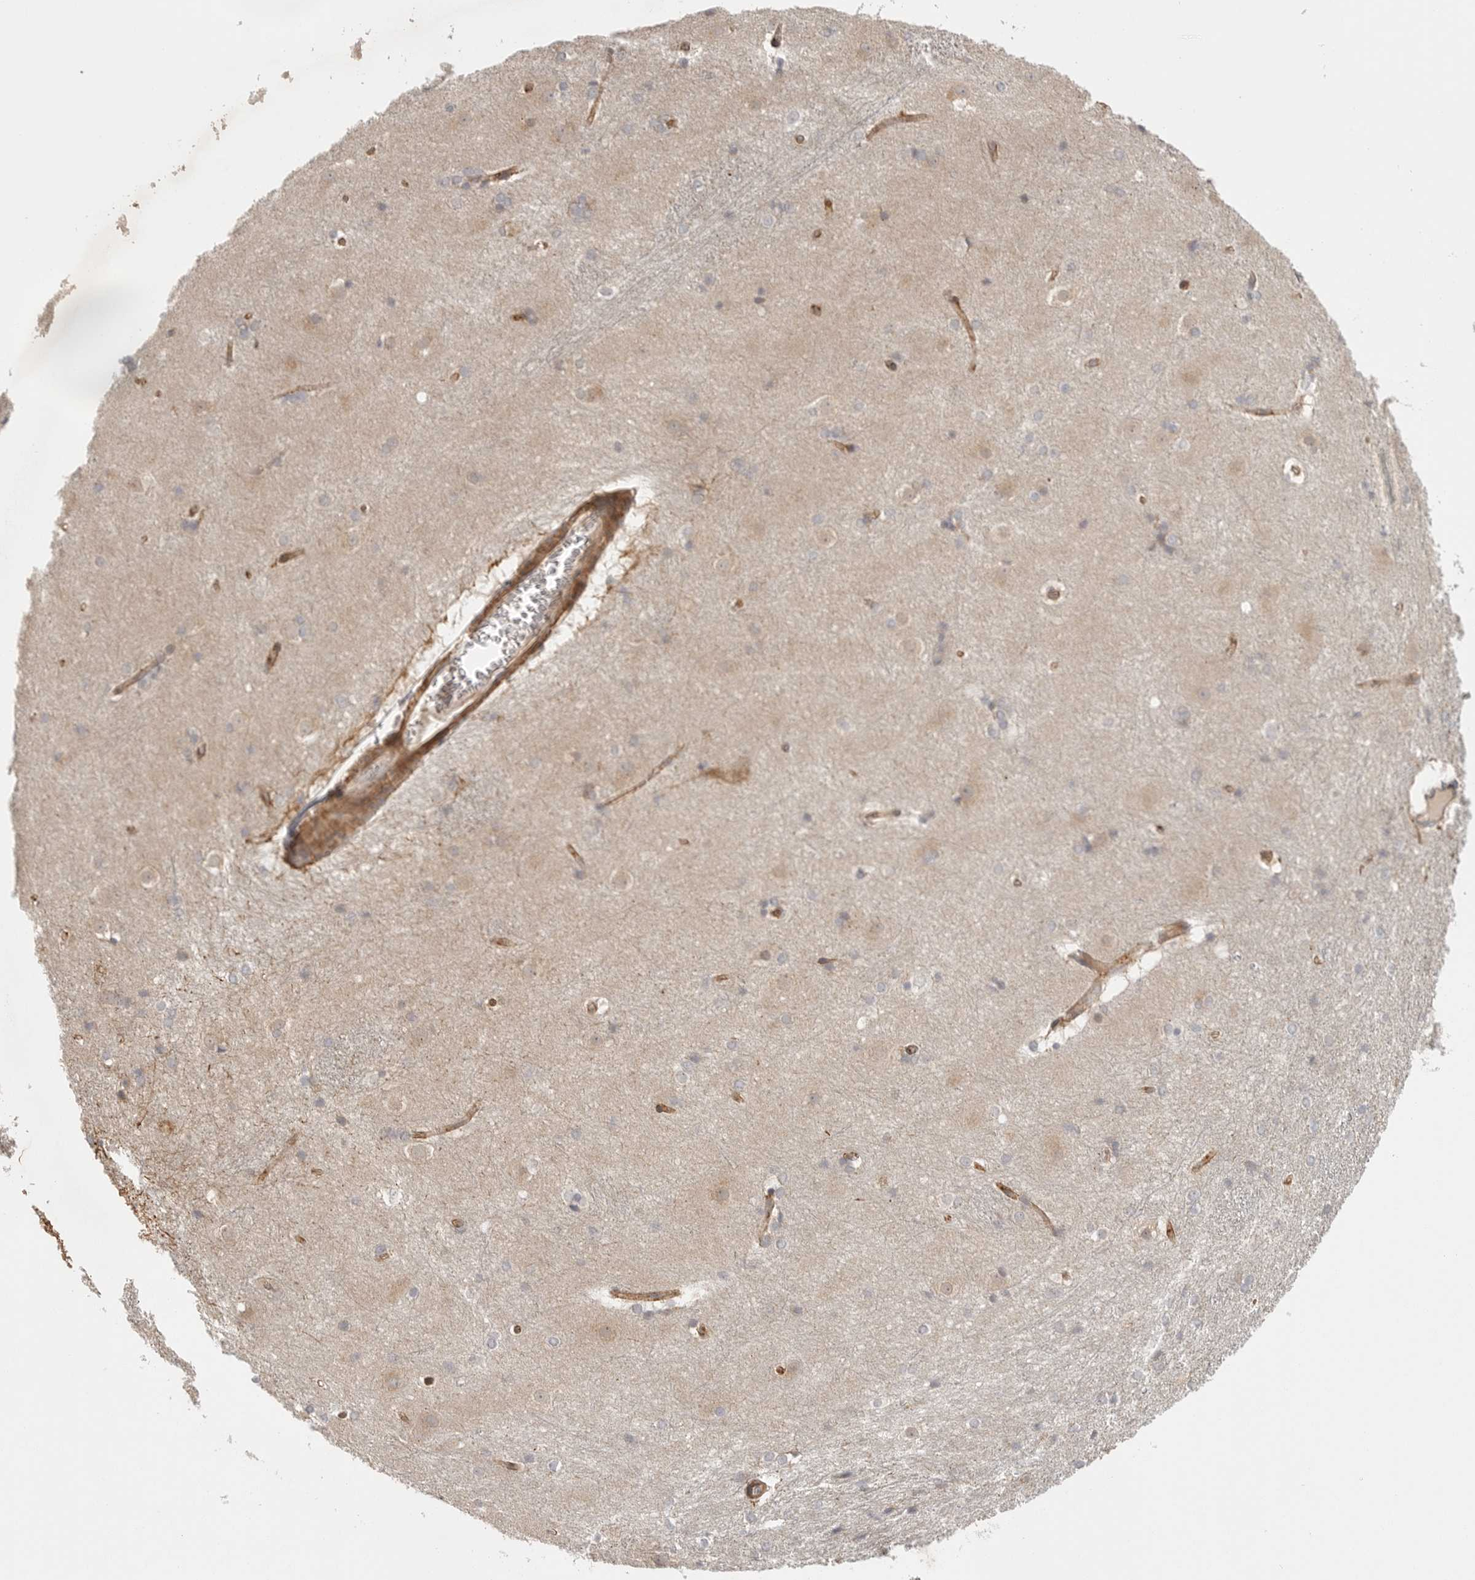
{"staining": {"intensity": "weak", "quantity": "<25%", "location": "cytoplasmic/membranous"}, "tissue": "caudate", "cell_type": "Glial cells", "image_type": "normal", "snomed": [{"axis": "morphology", "description": "Normal tissue, NOS"}, {"axis": "topography", "description": "Lateral ventricle wall"}], "caption": "There is no significant positivity in glial cells of caudate.", "gene": "CCPG1", "patient": {"sex": "female", "age": 19}}